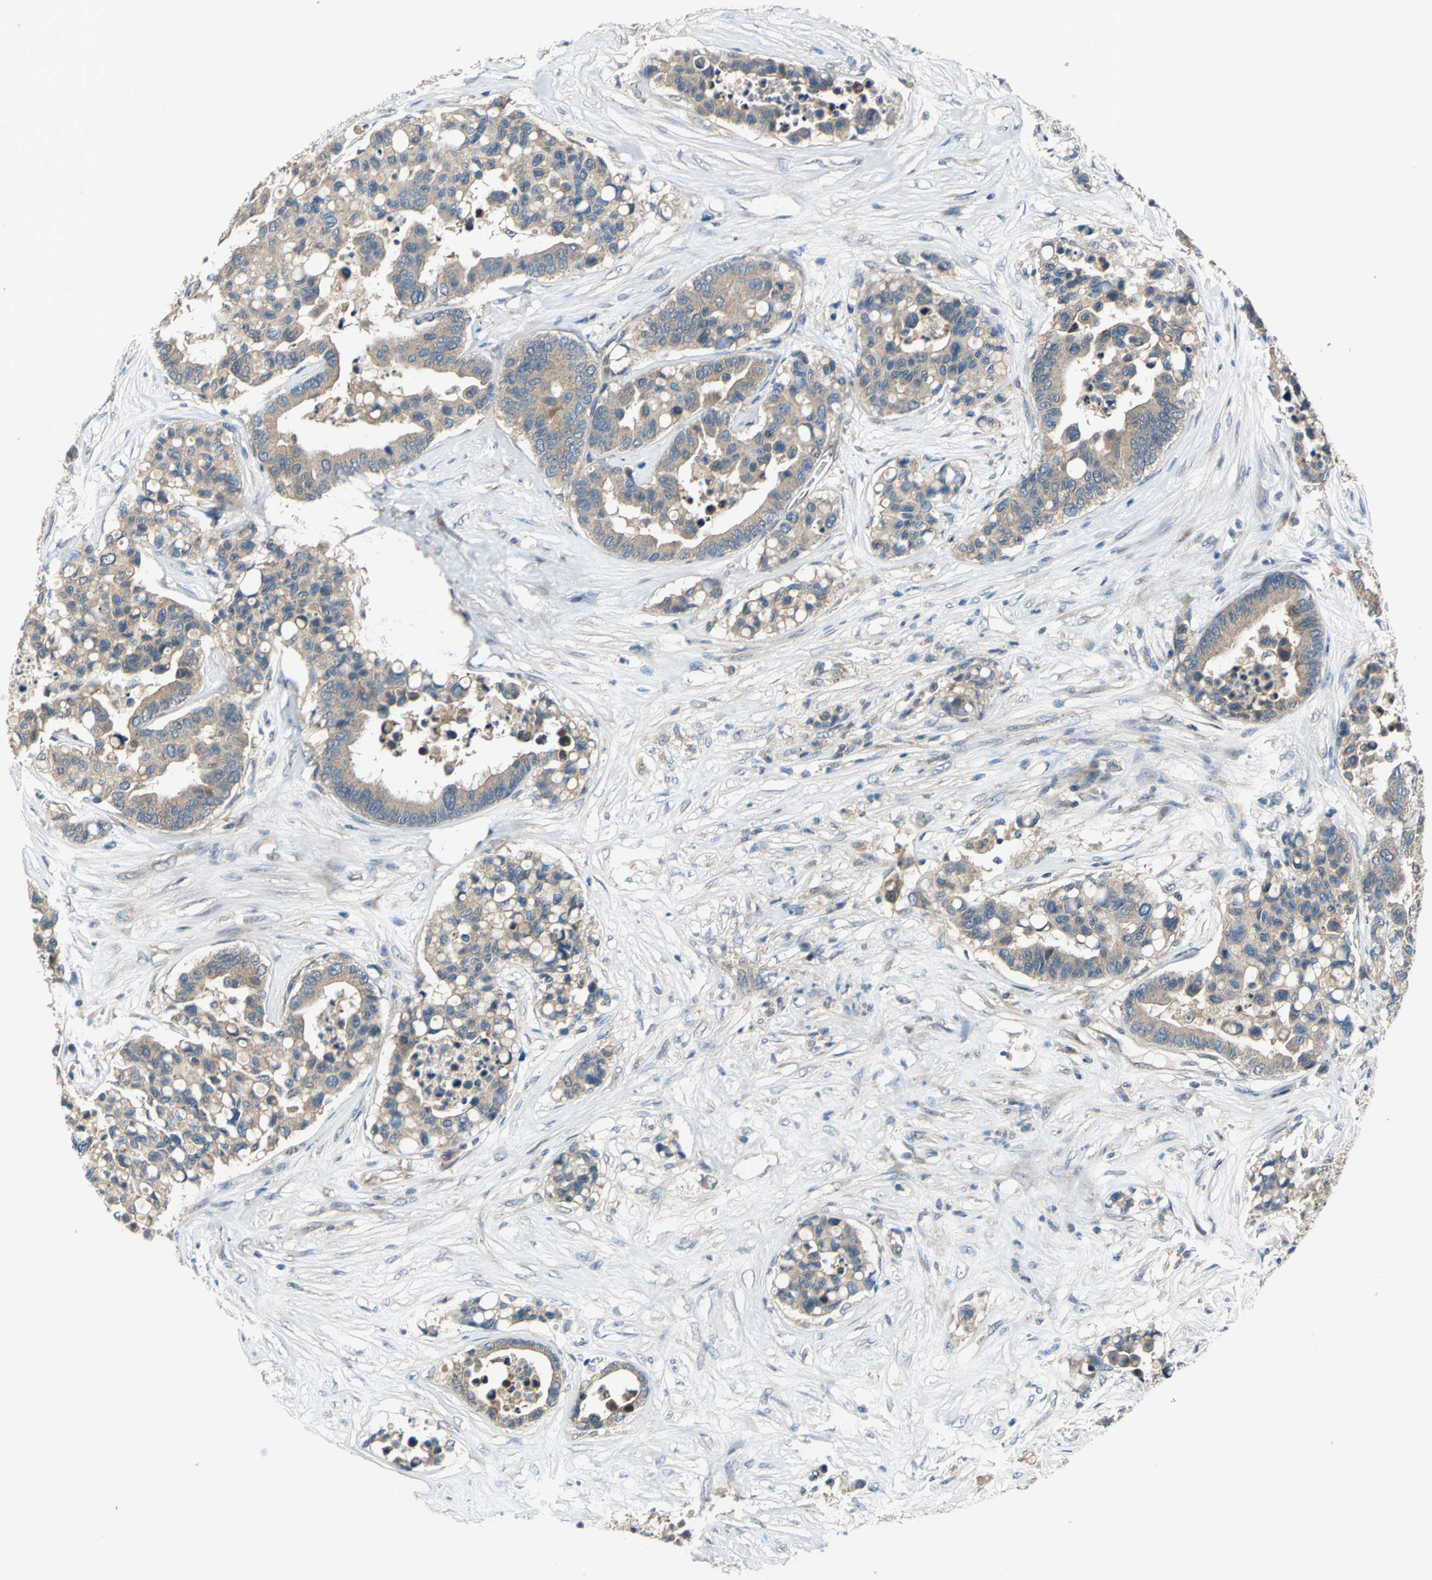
{"staining": {"intensity": "moderate", "quantity": ">75%", "location": "cytoplasmic/membranous"}, "tissue": "colorectal cancer", "cell_type": "Tumor cells", "image_type": "cancer", "snomed": [{"axis": "morphology", "description": "Adenocarcinoma, NOS"}, {"axis": "topography", "description": "Colon"}], "caption": "A photomicrograph of colorectal cancer (adenocarcinoma) stained for a protein reveals moderate cytoplasmic/membranous brown staining in tumor cells.", "gene": "EMCN", "patient": {"sex": "male", "age": 82}}